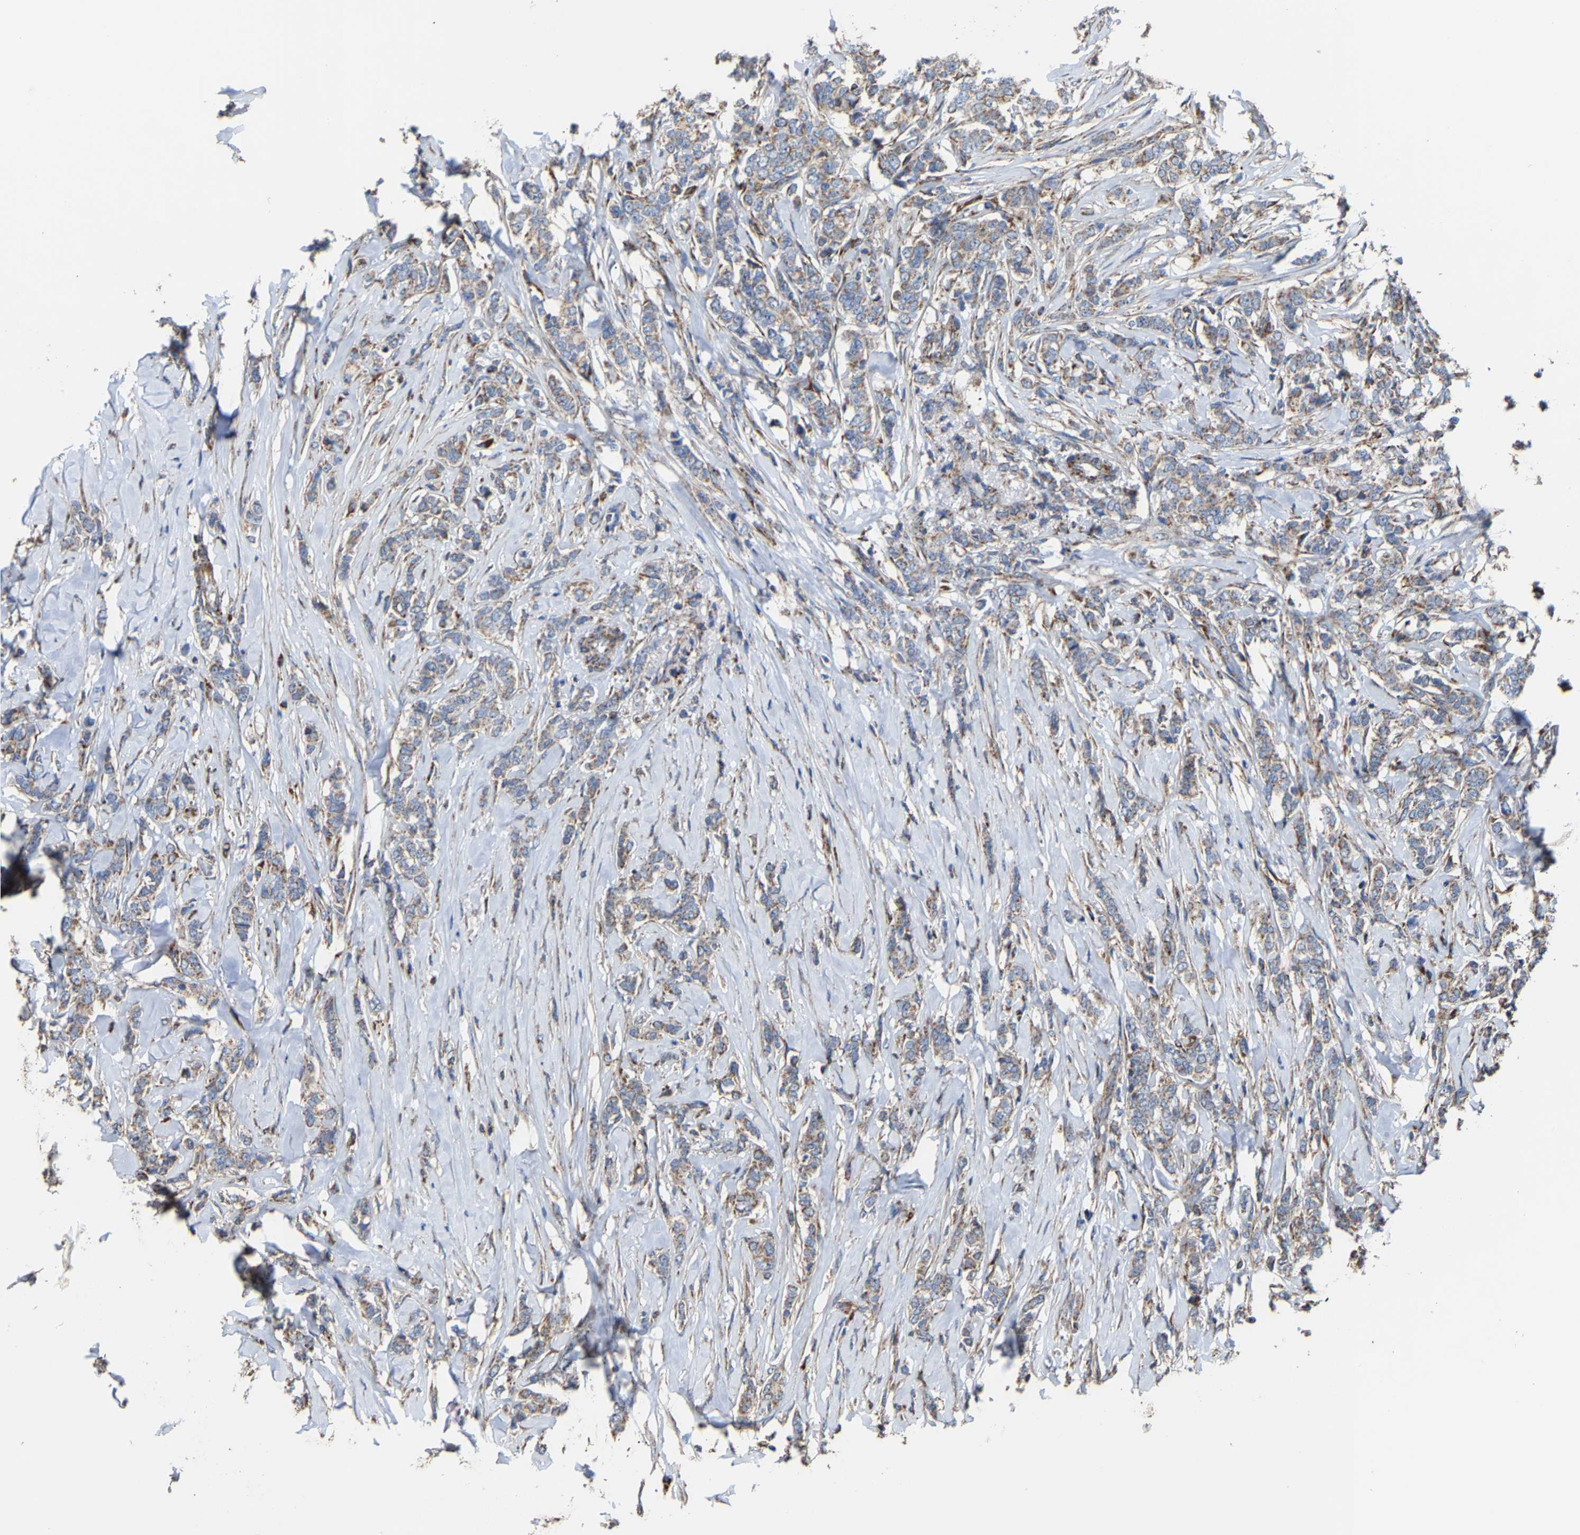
{"staining": {"intensity": "weak", "quantity": ">75%", "location": "cytoplasmic/membranous"}, "tissue": "breast cancer", "cell_type": "Tumor cells", "image_type": "cancer", "snomed": [{"axis": "morphology", "description": "Lobular carcinoma"}, {"axis": "topography", "description": "Skin"}, {"axis": "topography", "description": "Breast"}], "caption": "High-power microscopy captured an immunohistochemistry photomicrograph of breast cancer, revealing weak cytoplasmic/membranous expression in about >75% of tumor cells.", "gene": "NDUFV3", "patient": {"sex": "female", "age": 46}}